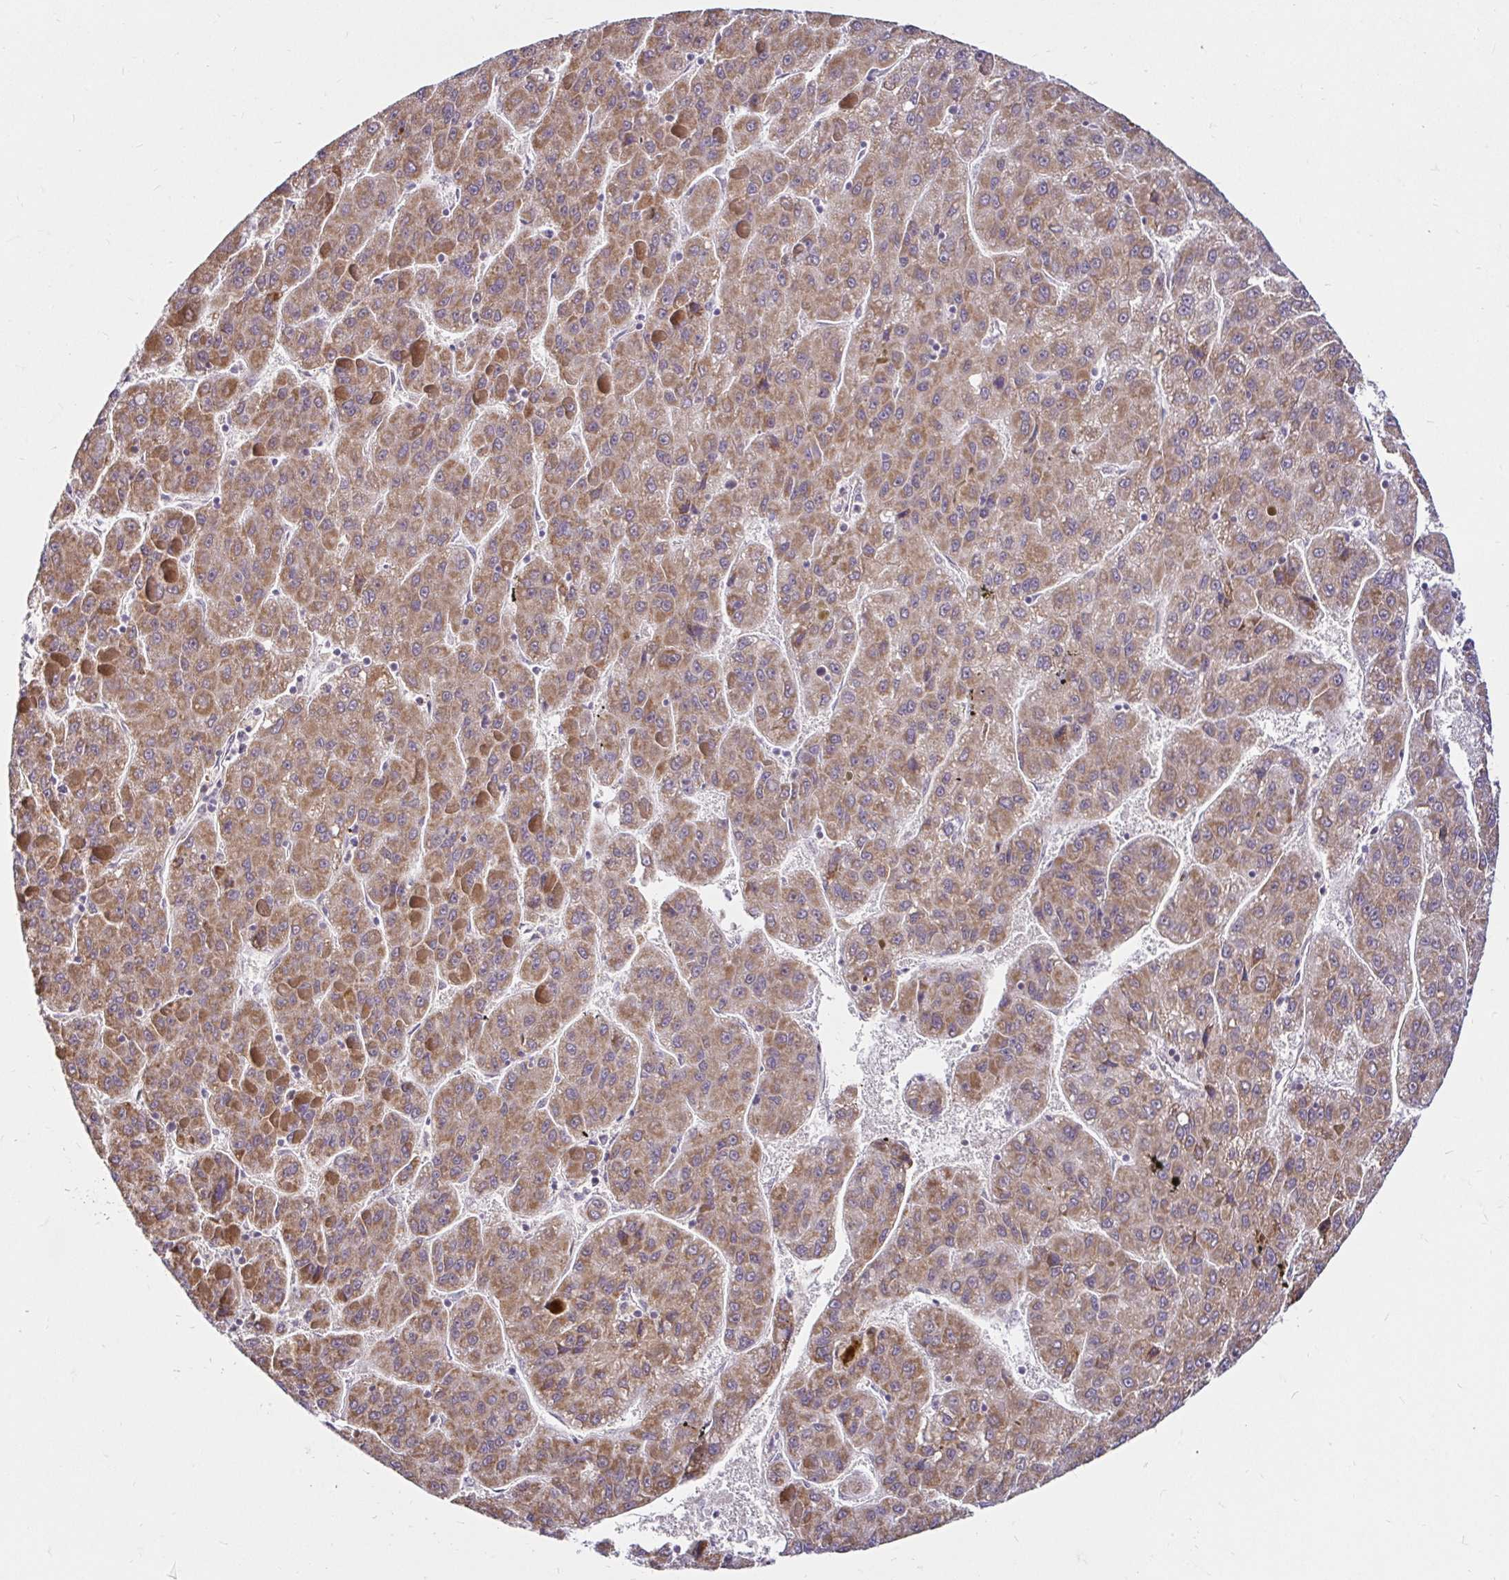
{"staining": {"intensity": "moderate", "quantity": ">75%", "location": "cytoplasmic/membranous"}, "tissue": "liver cancer", "cell_type": "Tumor cells", "image_type": "cancer", "snomed": [{"axis": "morphology", "description": "Carcinoma, Hepatocellular, NOS"}, {"axis": "topography", "description": "Liver"}], "caption": "There is medium levels of moderate cytoplasmic/membranous expression in tumor cells of liver cancer, as demonstrated by immunohistochemical staining (brown color).", "gene": "TIMM50", "patient": {"sex": "female", "age": 82}}